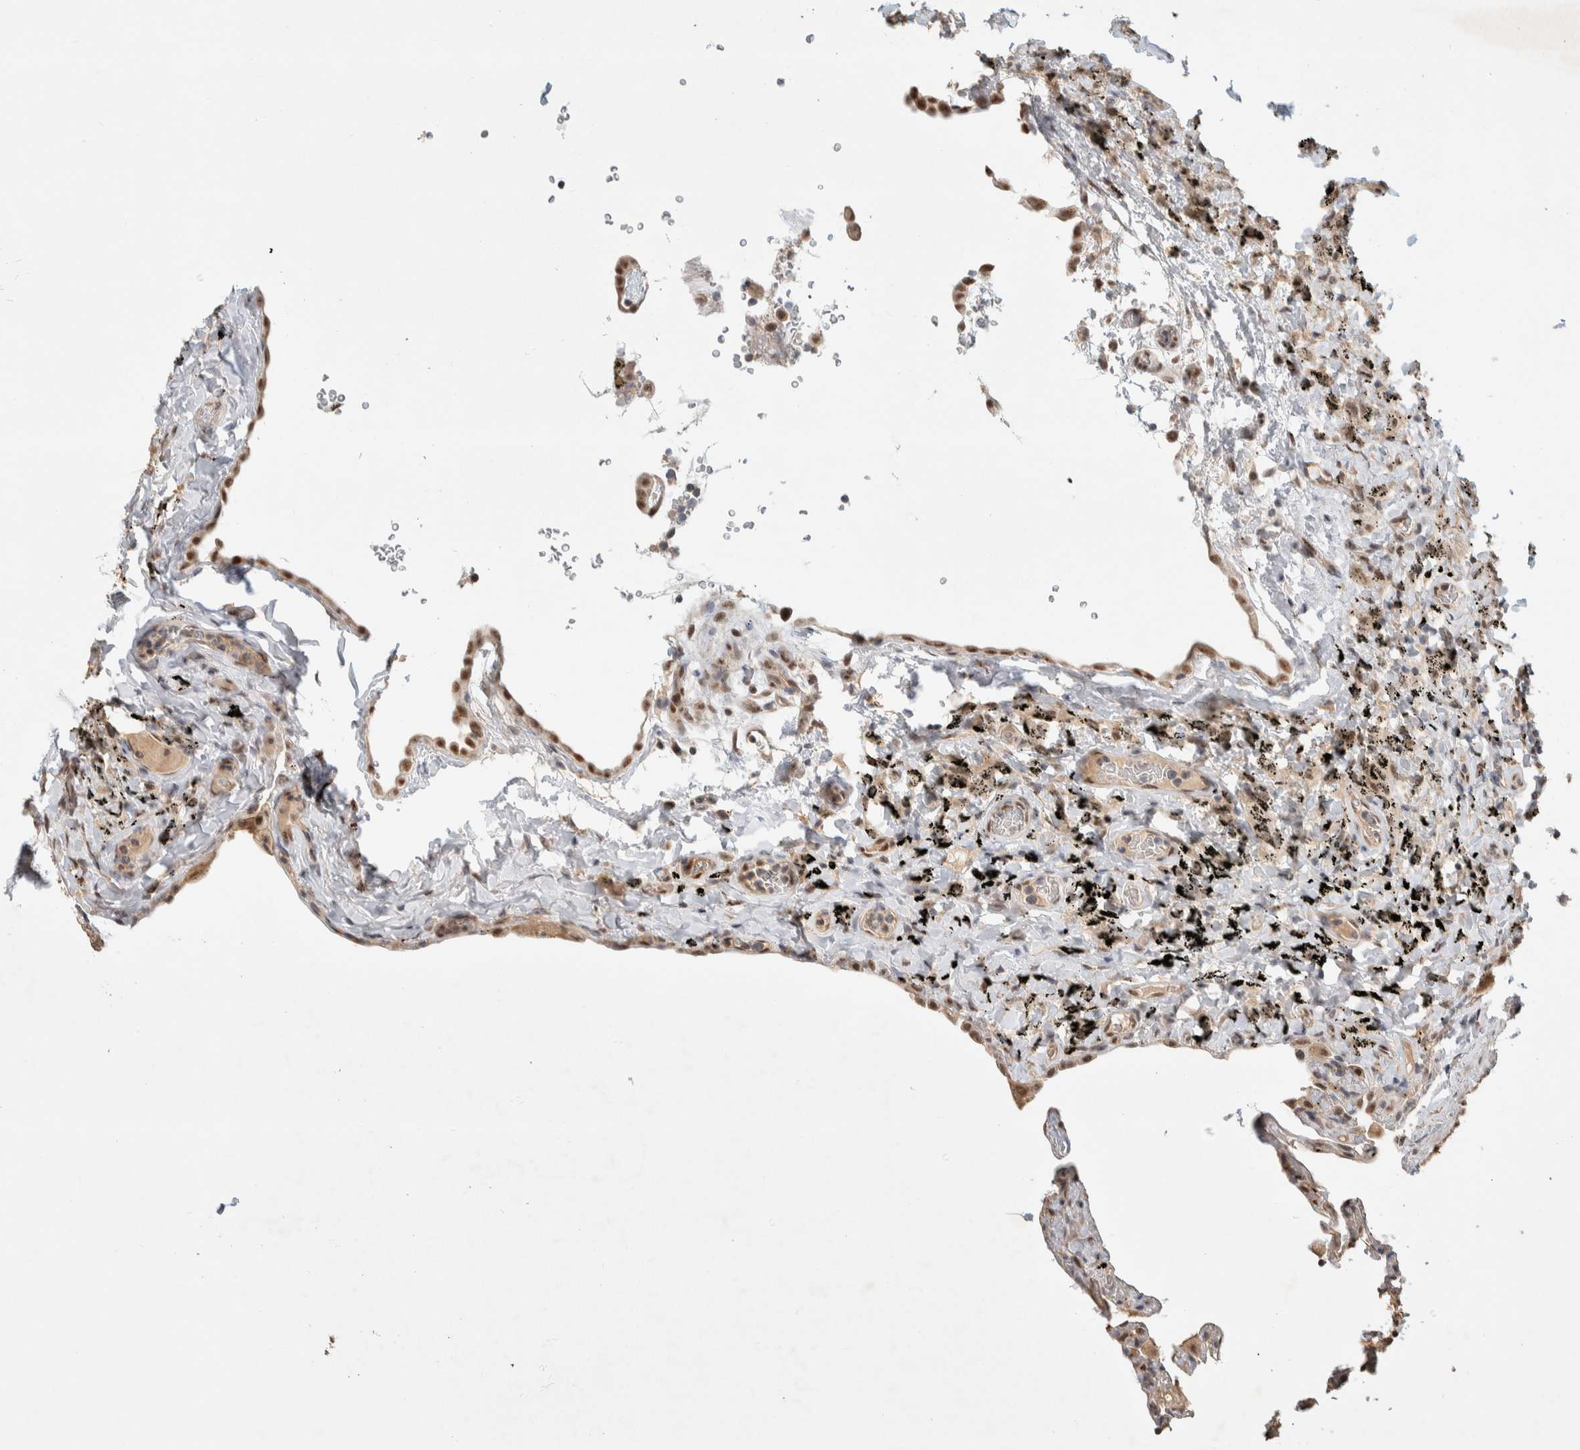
{"staining": {"intensity": "weak", "quantity": "25%-75%", "location": "nuclear"}, "tissue": "lung", "cell_type": "Alveolar cells", "image_type": "normal", "snomed": [{"axis": "morphology", "description": "Normal tissue, NOS"}, {"axis": "topography", "description": "Lung"}], "caption": "Immunohistochemistry (IHC) photomicrograph of normal lung: lung stained using immunohistochemistry (IHC) reveals low levels of weak protein expression localized specifically in the nuclear of alveolar cells, appearing as a nuclear brown color.", "gene": "PUS7", "patient": {"sex": "male", "age": 59}}